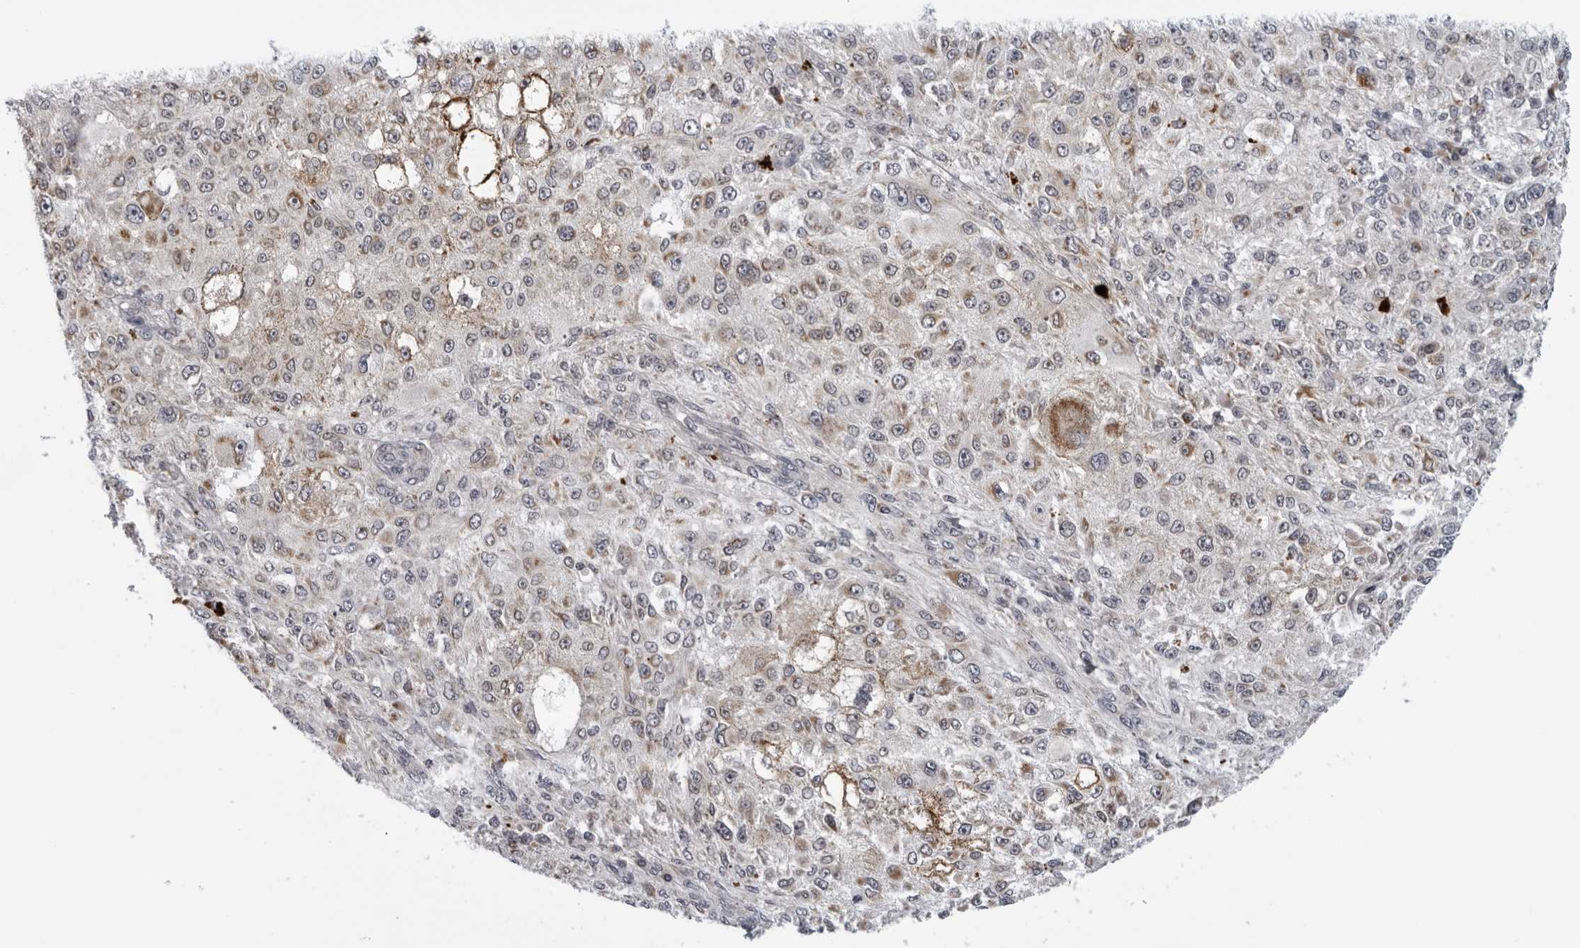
{"staining": {"intensity": "weak", "quantity": "<25%", "location": "cytoplasmic/membranous"}, "tissue": "melanoma", "cell_type": "Tumor cells", "image_type": "cancer", "snomed": [{"axis": "morphology", "description": "Necrosis, NOS"}, {"axis": "morphology", "description": "Malignant melanoma, NOS"}, {"axis": "topography", "description": "Skin"}], "caption": "Melanoma stained for a protein using immunohistochemistry (IHC) reveals no expression tumor cells.", "gene": "CPT2", "patient": {"sex": "female", "age": 87}}